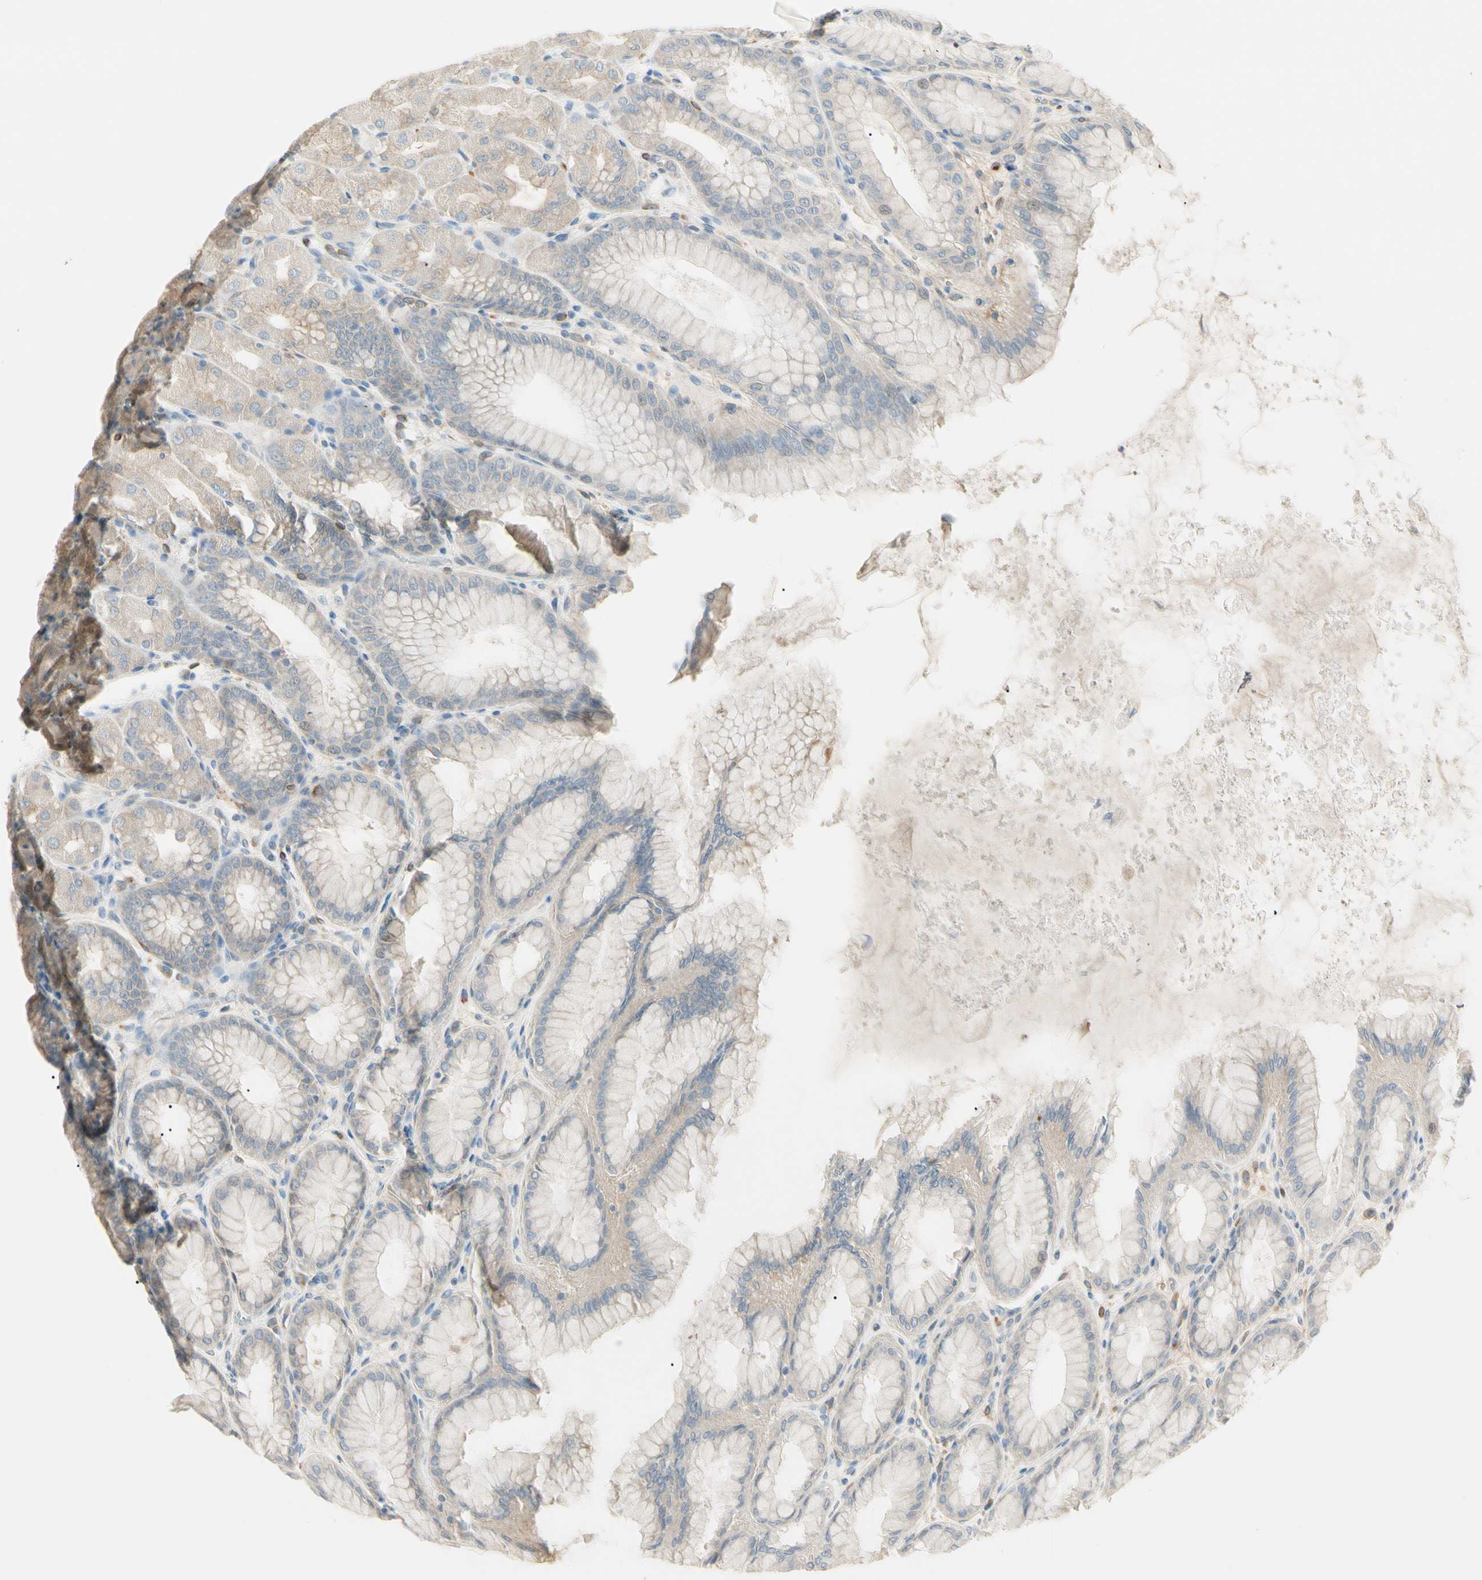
{"staining": {"intensity": "negative", "quantity": "none", "location": "none"}, "tissue": "stomach", "cell_type": "Glandular cells", "image_type": "normal", "snomed": [{"axis": "morphology", "description": "Normal tissue, NOS"}, {"axis": "topography", "description": "Stomach, upper"}], "caption": "An IHC histopathology image of benign stomach is shown. There is no staining in glandular cells of stomach. Brightfield microscopy of immunohistochemistry stained with DAB (3,3'-diaminobenzidine) (brown) and hematoxylin (blue), captured at high magnification.", "gene": "LPCAT2", "patient": {"sex": "female", "age": 56}}